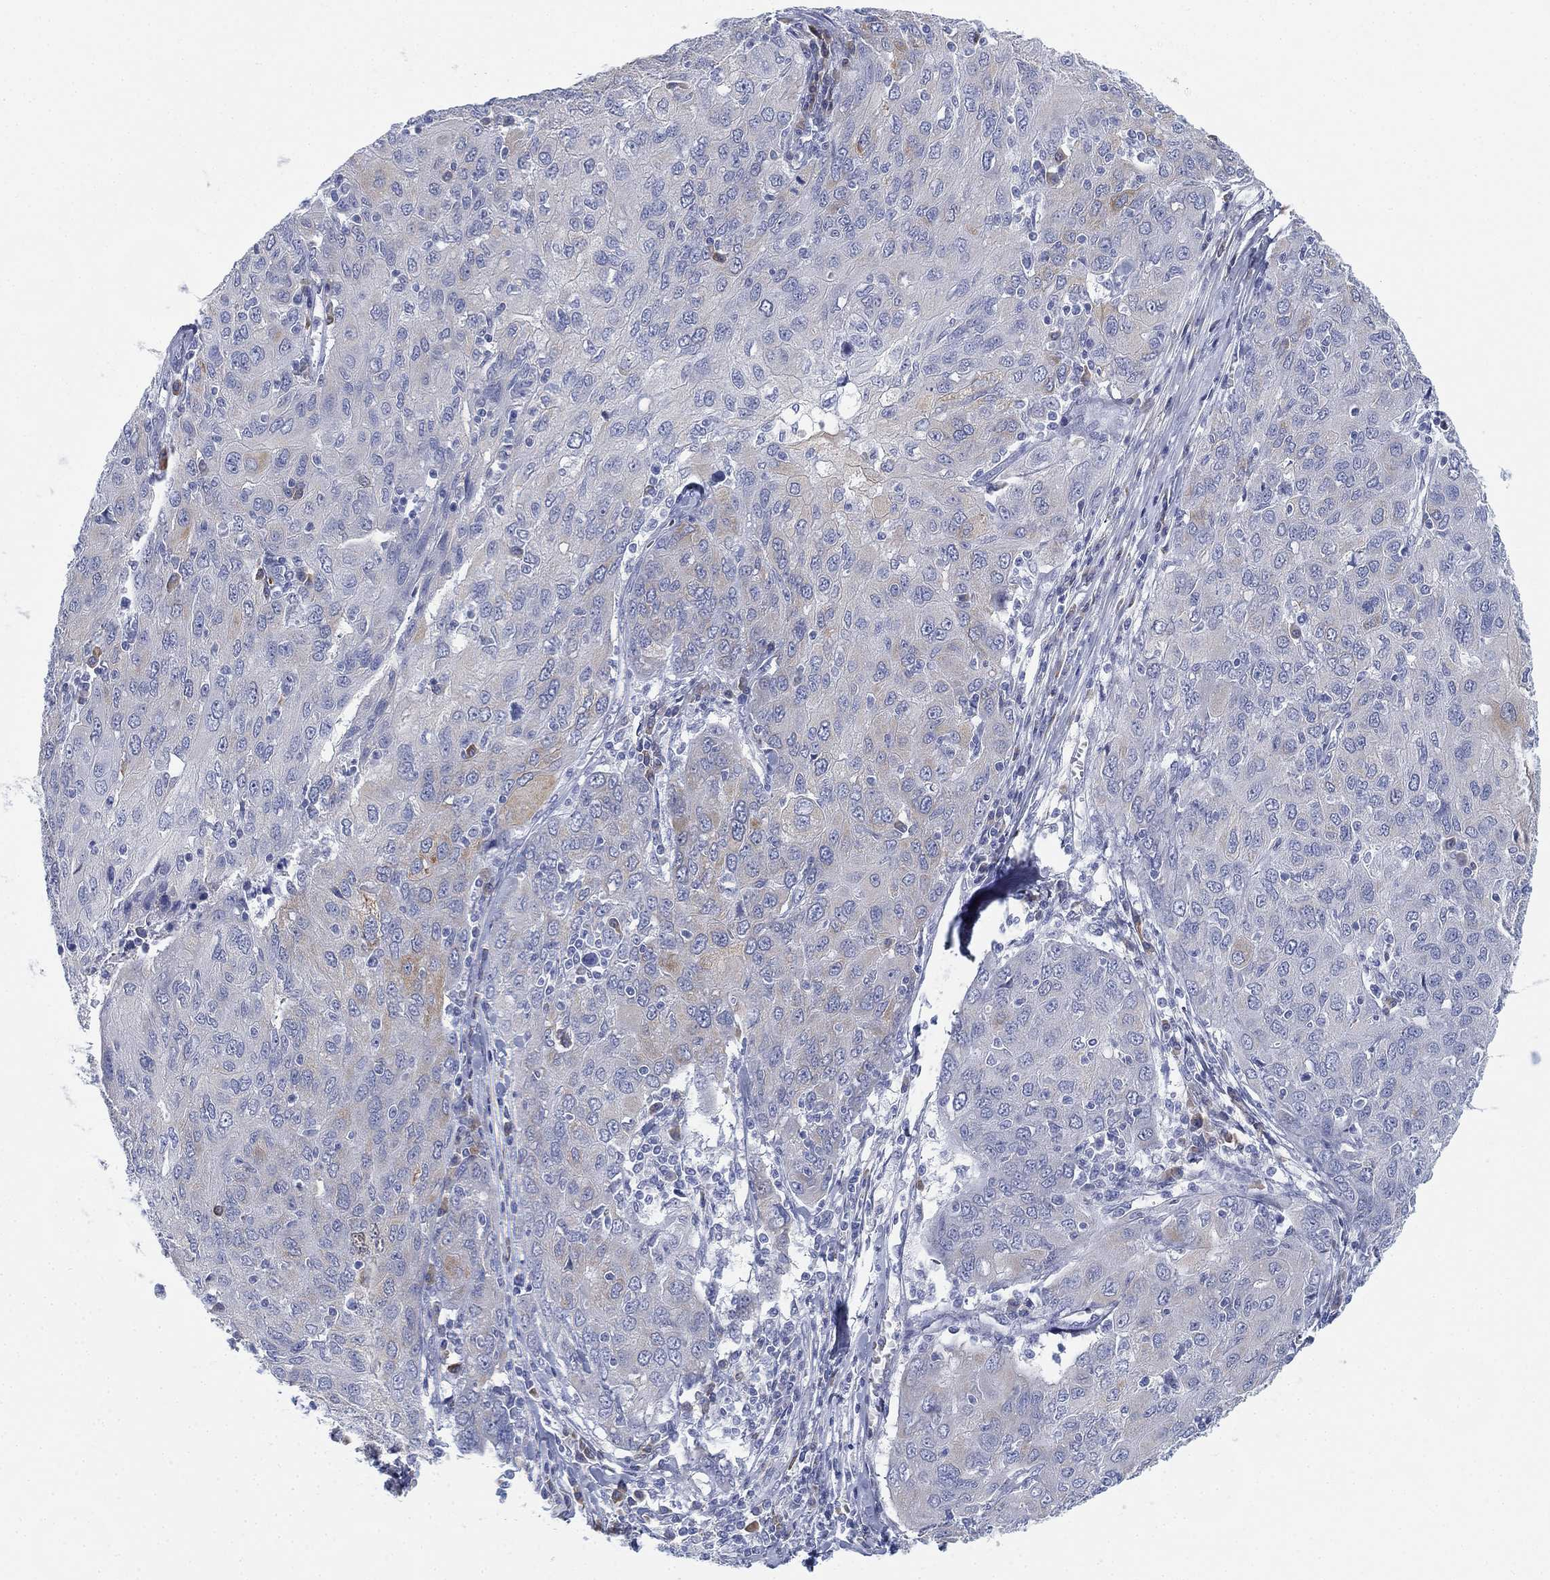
{"staining": {"intensity": "weak", "quantity": "<25%", "location": "cytoplasmic/membranous"}, "tissue": "ovarian cancer", "cell_type": "Tumor cells", "image_type": "cancer", "snomed": [{"axis": "morphology", "description": "Carcinoma, endometroid"}, {"axis": "topography", "description": "Ovary"}], "caption": "The immunohistochemistry (IHC) histopathology image has no significant expression in tumor cells of ovarian cancer tissue.", "gene": "GCNA", "patient": {"sex": "female", "age": 50}}